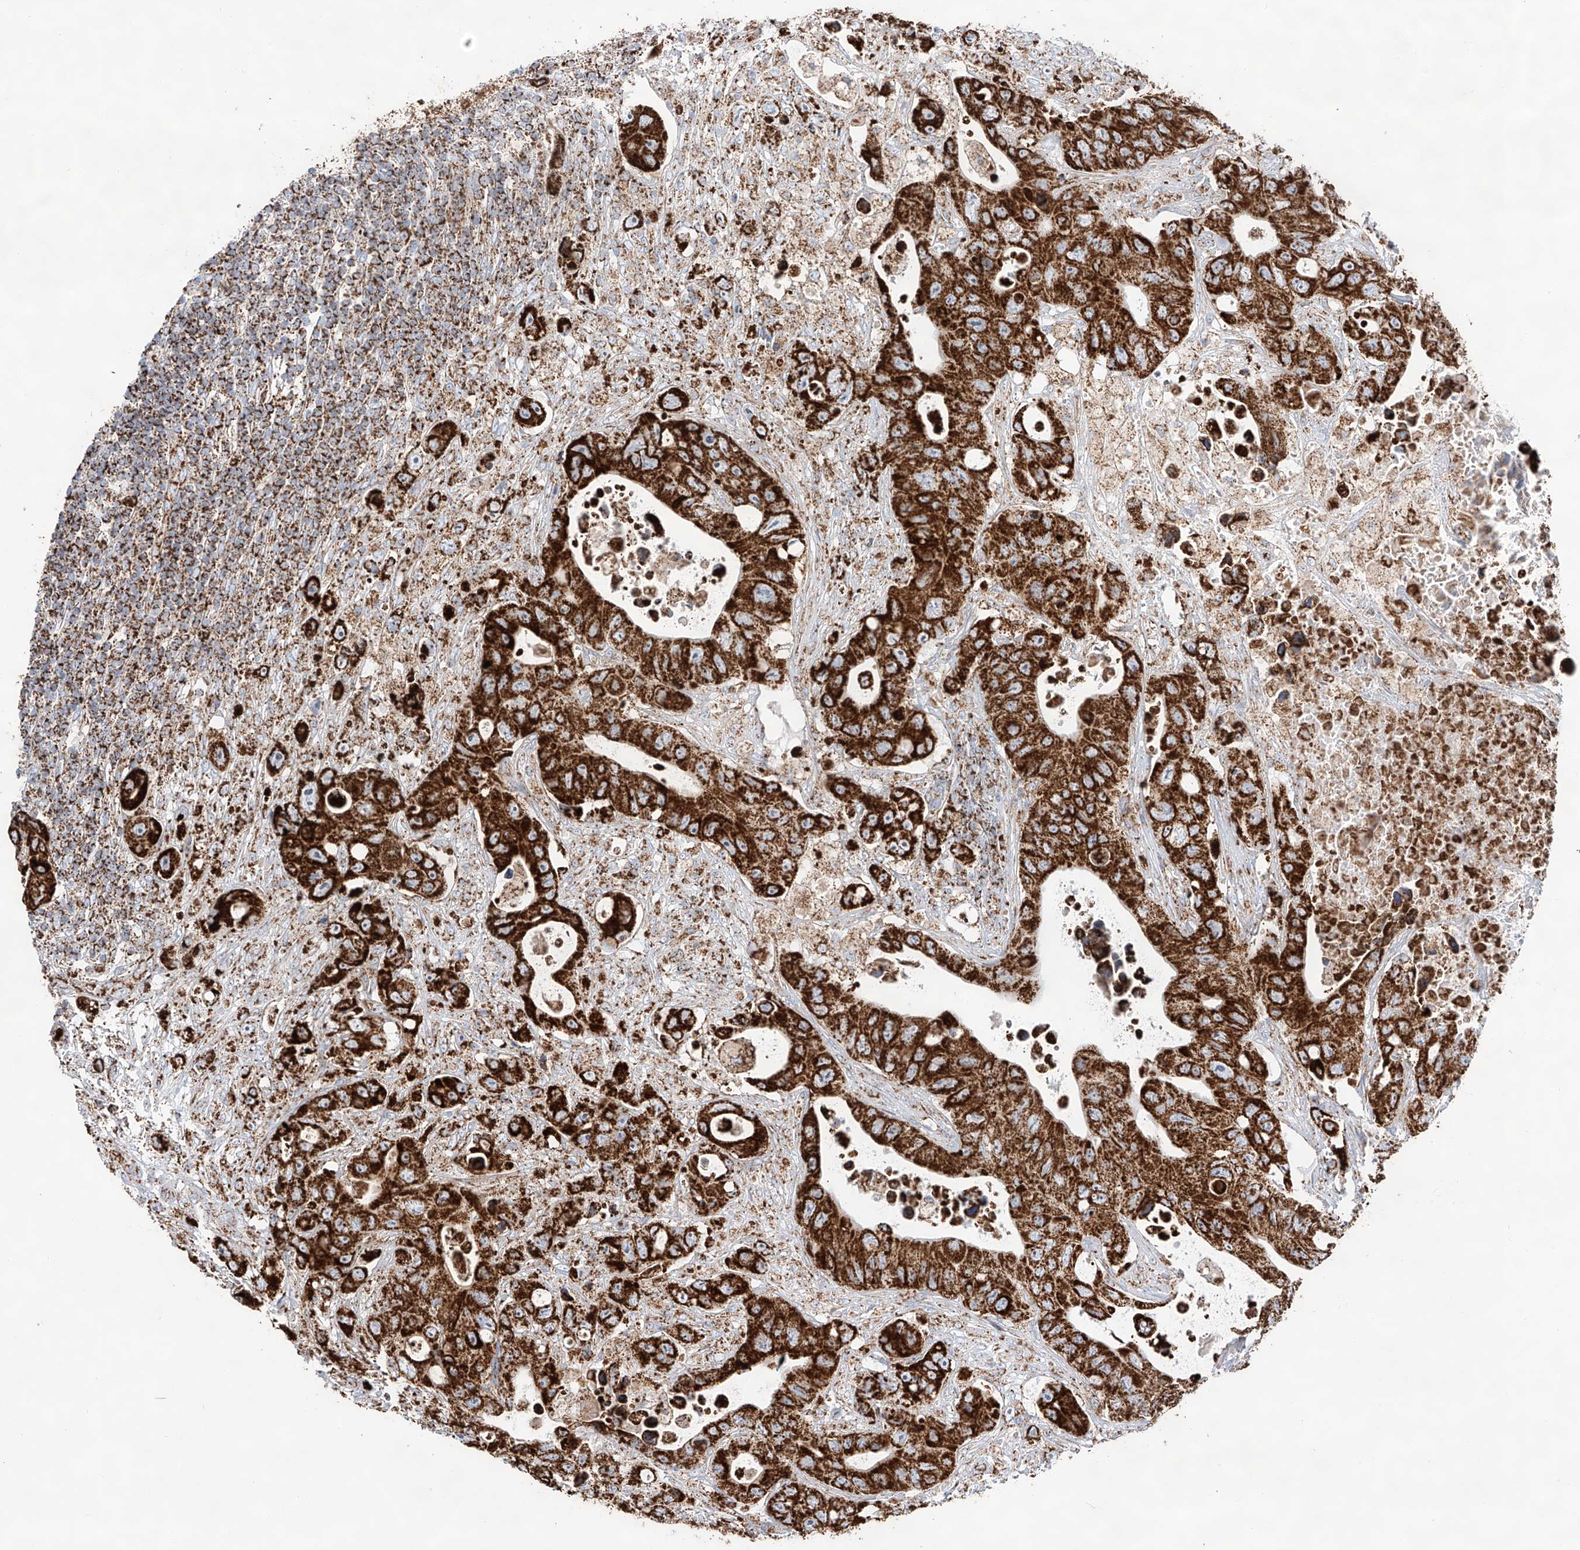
{"staining": {"intensity": "strong", "quantity": ">75%", "location": "cytoplasmic/membranous"}, "tissue": "colorectal cancer", "cell_type": "Tumor cells", "image_type": "cancer", "snomed": [{"axis": "morphology", "description": "Adenocarcinoma, NOS"}, {"axis": "topography", "description": "Colon"}], "caption": "Adenocarcinoma (colorectal) stained for a protein reveals strong cytoplasmic/membranous positivity in tumor cells. (brown staining indicates protein expression, while blue staining denotes nuclei).", "gene": "TTC27", "patient": {"sex": "female", "age": 46}}